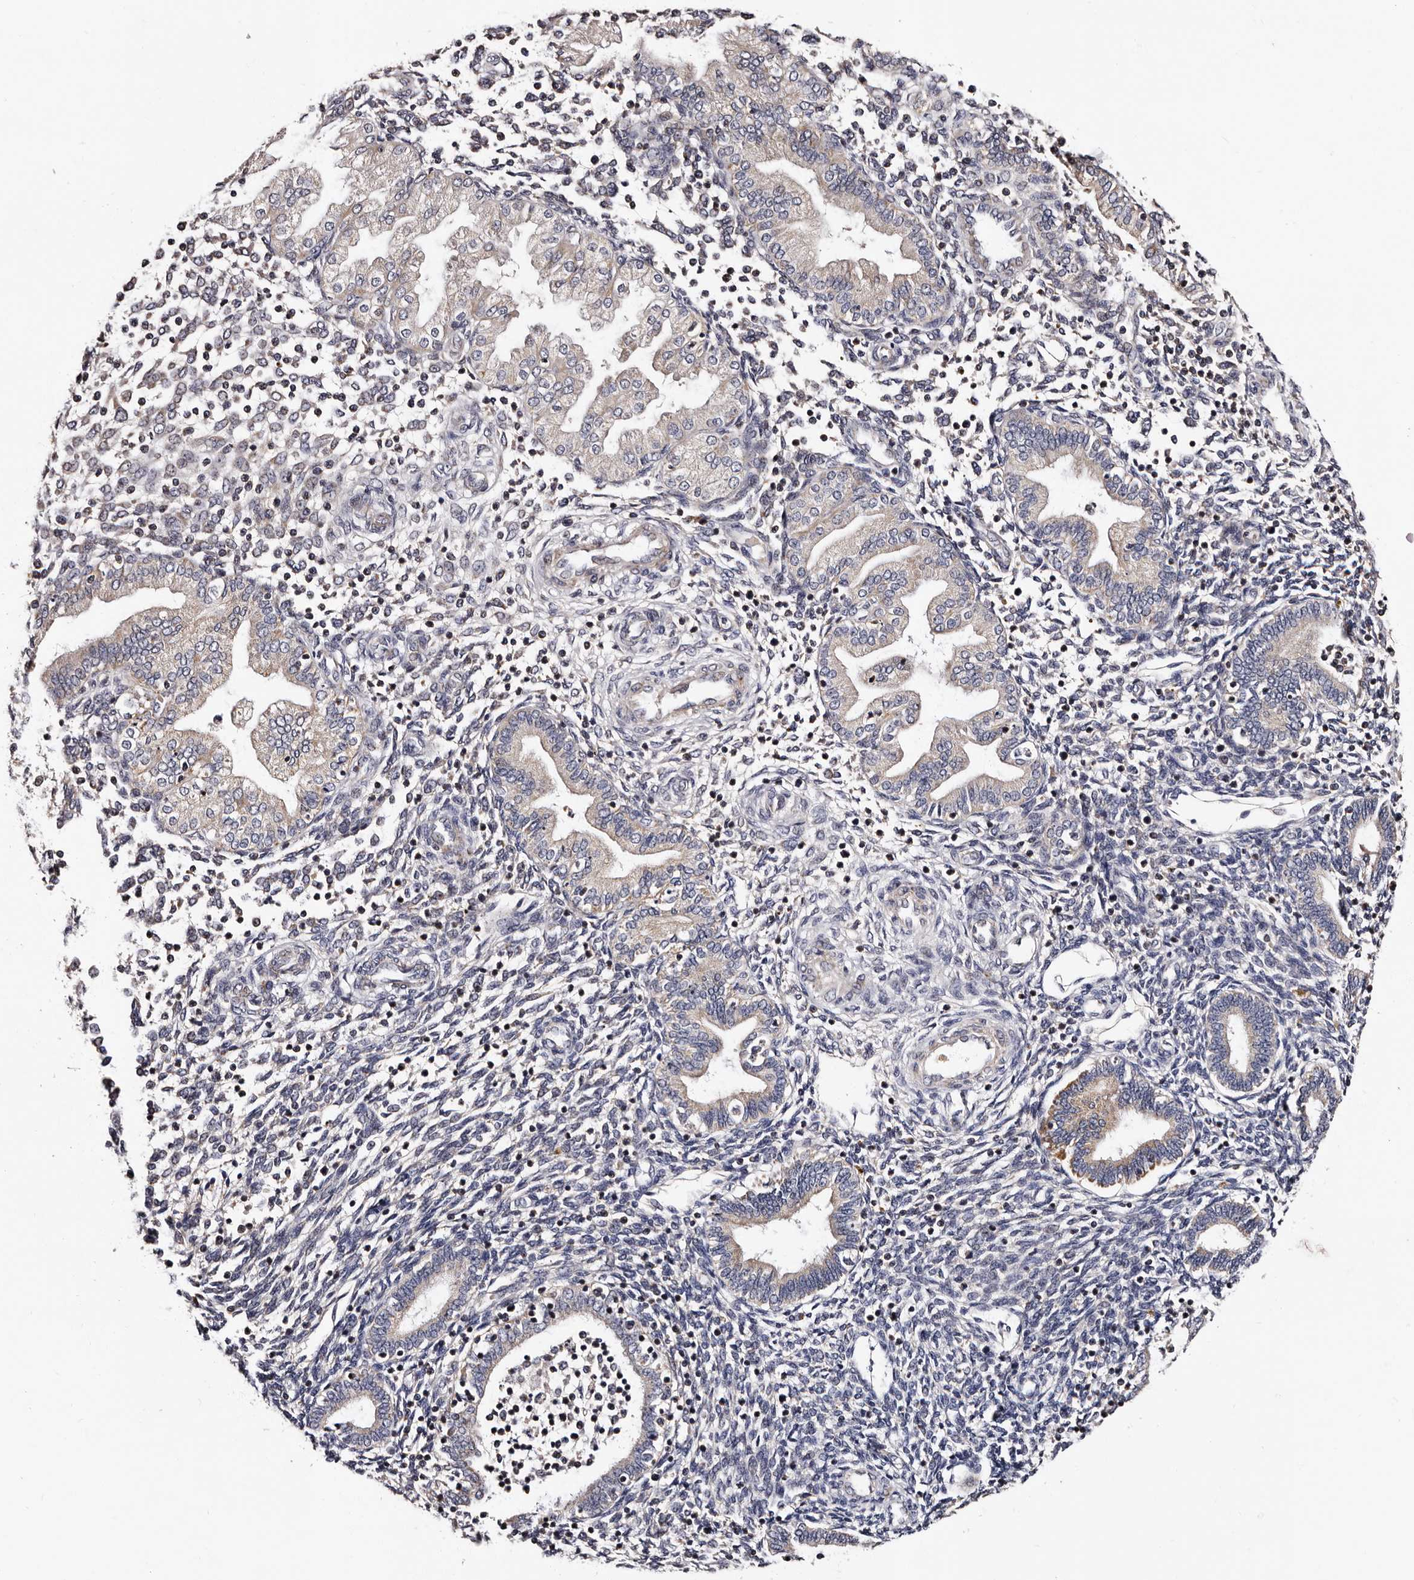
{"staining": {"intensity": "negative", "quantity": "none", "location": "none"}, "tissue": "endometrium", "cell_type": "Cells in endometrial stroma", "image_type": "normal", "snomed": [{"axis": "morphology", "description": "Normal tissue, NOS"}, {"axis": "topography", "description": "Endometrium"}], "caption": "This is an immunohistochemistry (IHC) histopathology image of benign human endometrium. There is no staining in cells in endometrial stroma.", "gene": "TAF4B", "patient": {"sex": "female", "age": 53}}